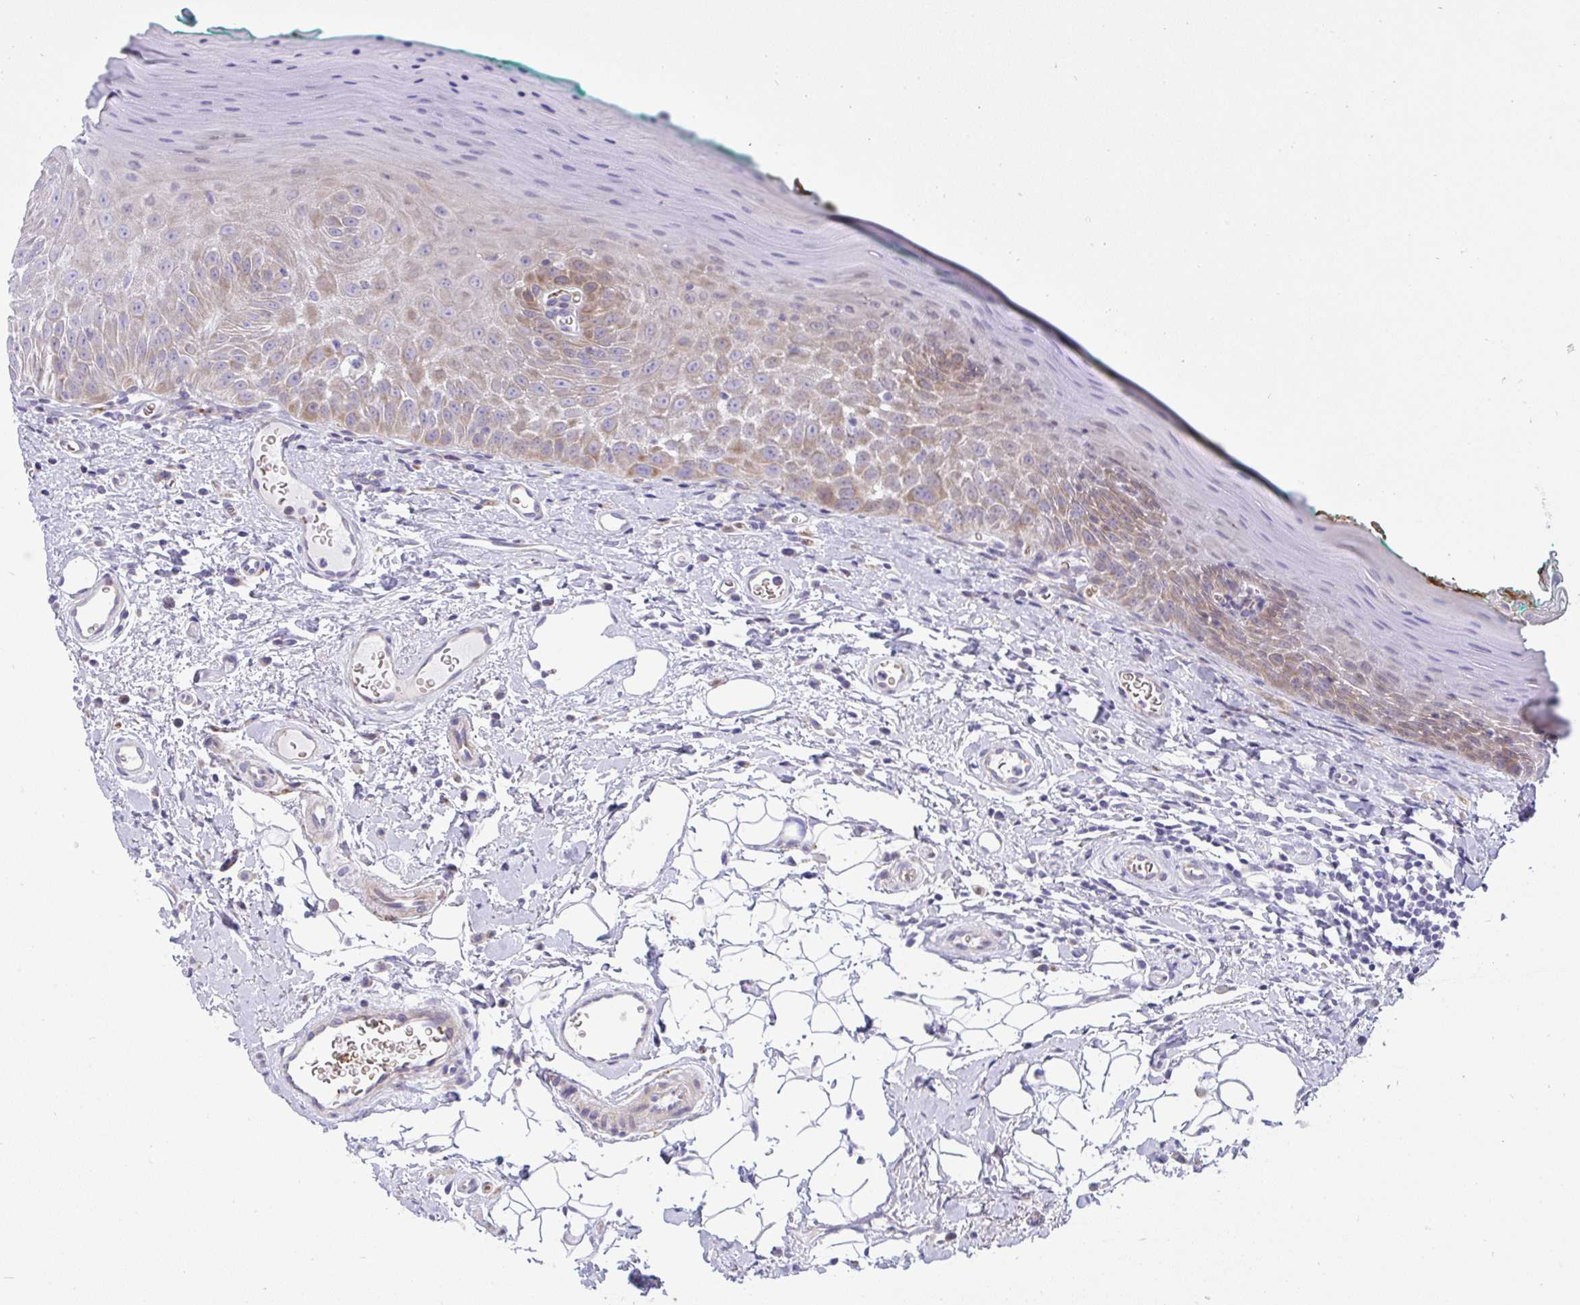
{"staining": {"intensity": "moderate", "quantity": ">75%", "location": "cytoplasmic/membranous"}, "tissue": "oral mucosa", "cell_type": "Squamous epithelial cells", "image_type": "normal", "snomed": [{"axis": "morphology", "description": "Normal tissue, NOS"}, {"axis": "topography", "description": "Oral tissue"}, {"axis": "topography", "description": "Tounge, NOS"}], "caption": "IHC (DAB) staining of benign oral mucosa demonstrates moderate cytoplasmic/membranous protein expression in about >75% of squamous epithelial cells. The staining was performed using DAB, with brown indicating positive protein expression. Nuclei are stained blue with hematoxylin.", "gene": "NTN1", "patient": {"sex": "male", "age": 83}}